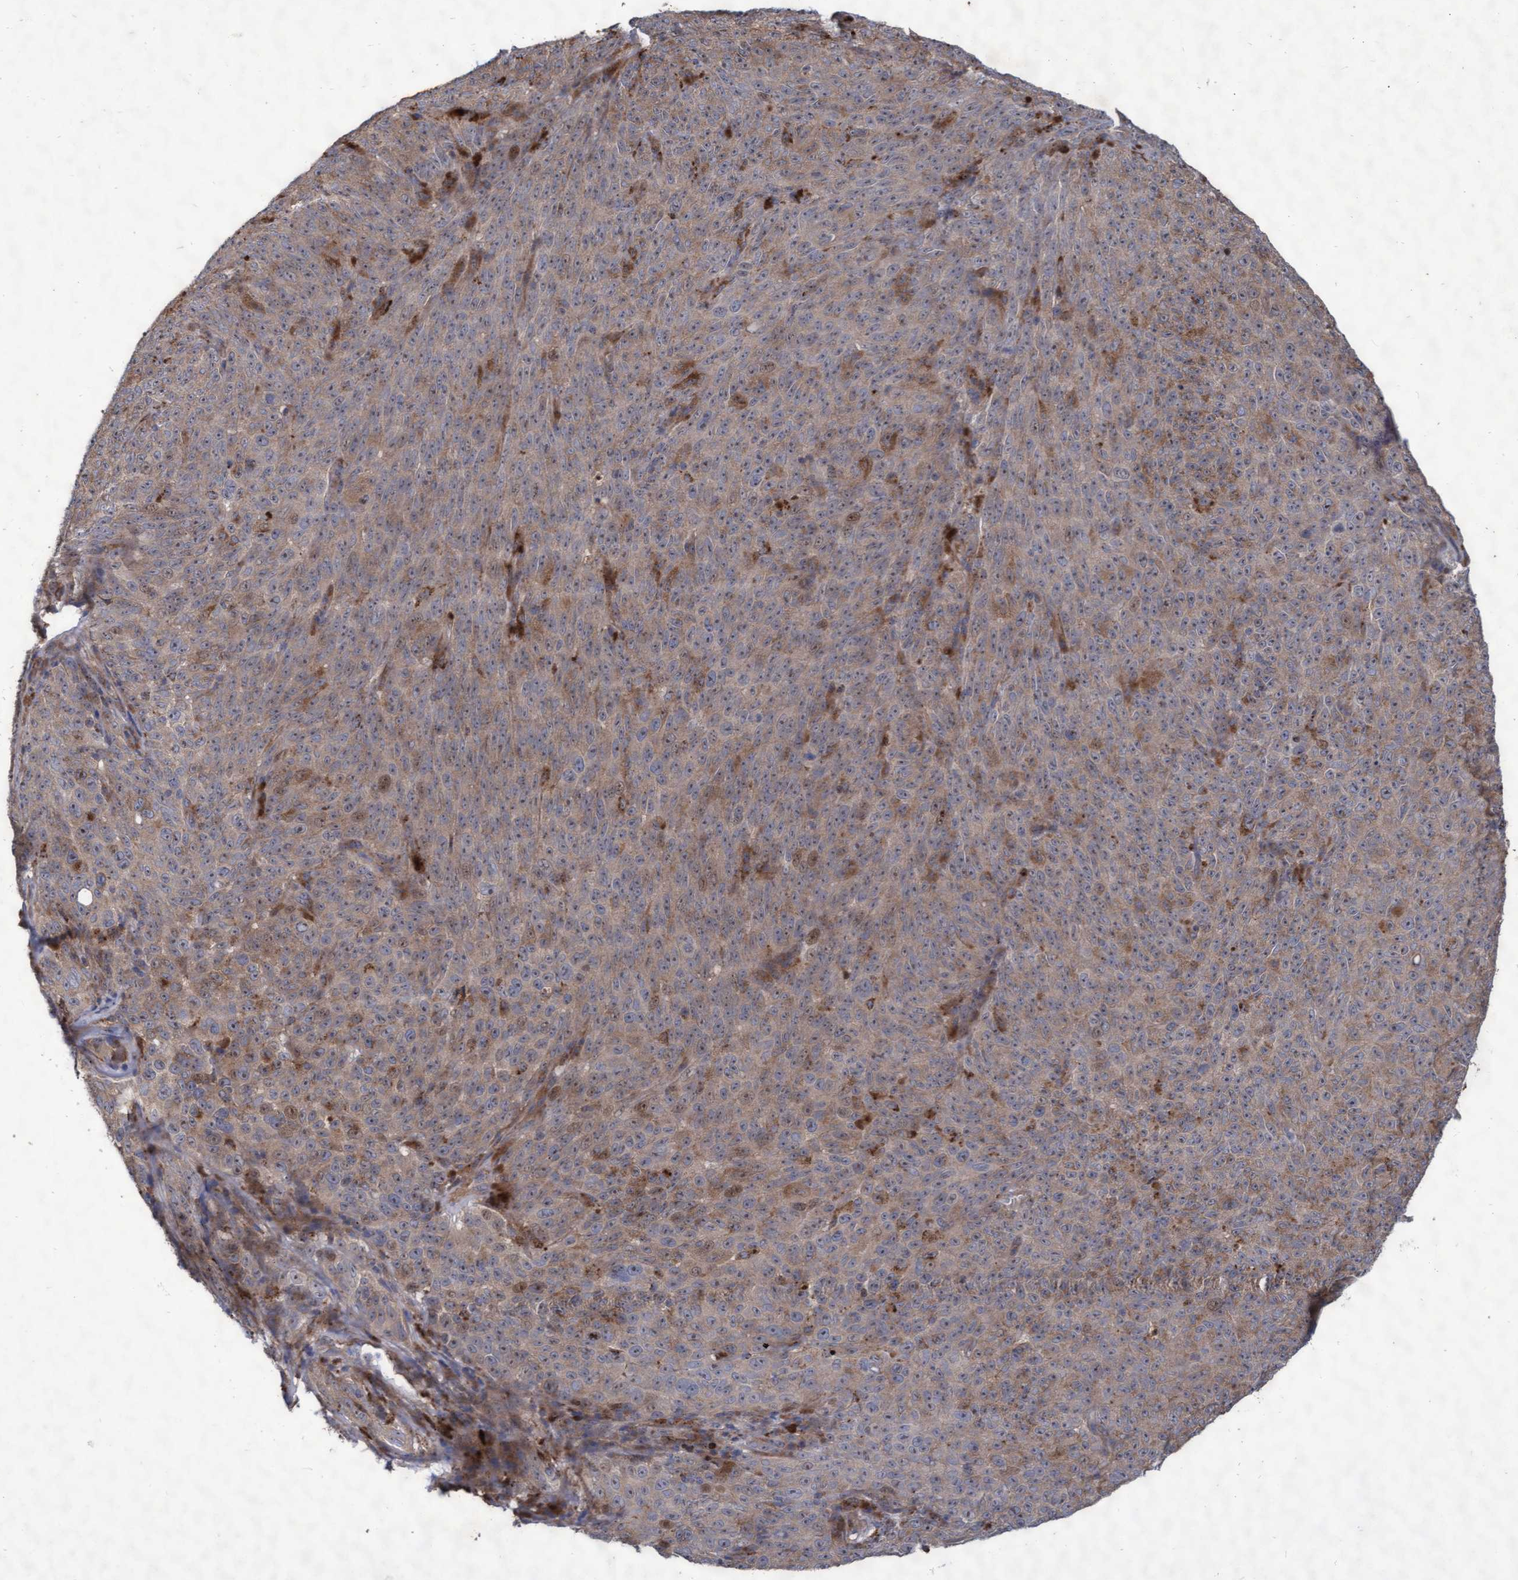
{"staining": {"intensity": "weak", "quantity": ">75%", "location": "cytoplasmic/membranous"}, "tissue": "melanoma", "cell_type": "Tumor cells", "image_type": "cancer", "snomed": [{"axis": "morphology", "description": "Malignant melanoma, NOS"}, {"axis": "topography", "description": "Skin"}], "caption": "This is a photomicrograph of immunohistochemistry (IHC) staining of malignant melanoma, which shows weak staining in the cytoplasmic/membranous of tumor cells.", "gene": "ABCF2", "patient": {"sex": "female", "age": 82}}